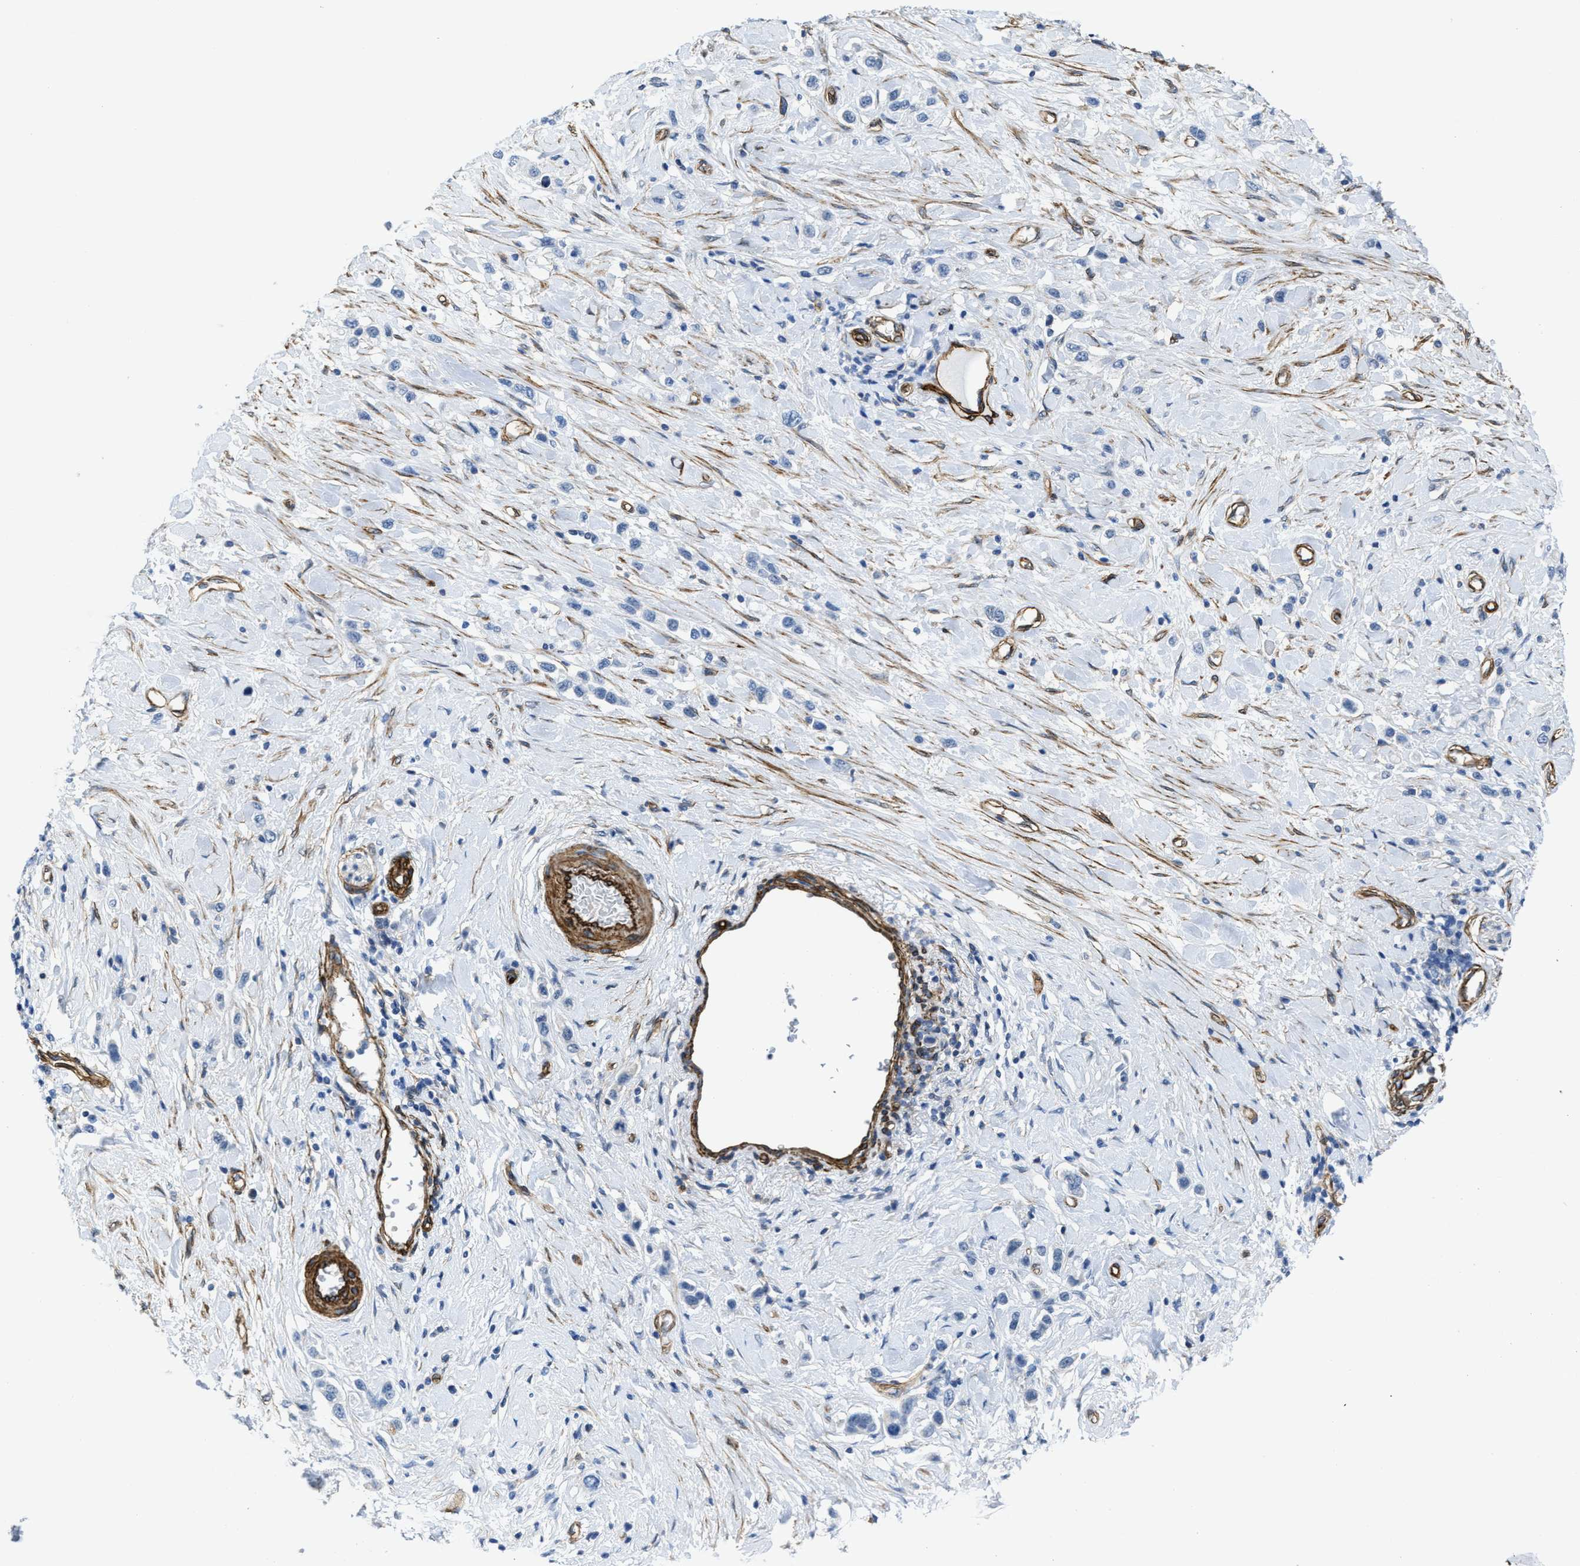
{"staining": {"intensity": "negative", "quantity": "none", "location": "none"}, "tissue": "stomach cancer", "cell_type": "Tumor cells", "image_type": "cancer", "snomed": [{"axis": "morphology", "description": "Adenocarcinoma, NOS"}, {"axis": "topography", "description": "Stomach"}], "caption": "Tumor cells show no significant staining in stomach cancer.", "gene": "NAB1", "patient": {"sex": "female", "age": 65}}